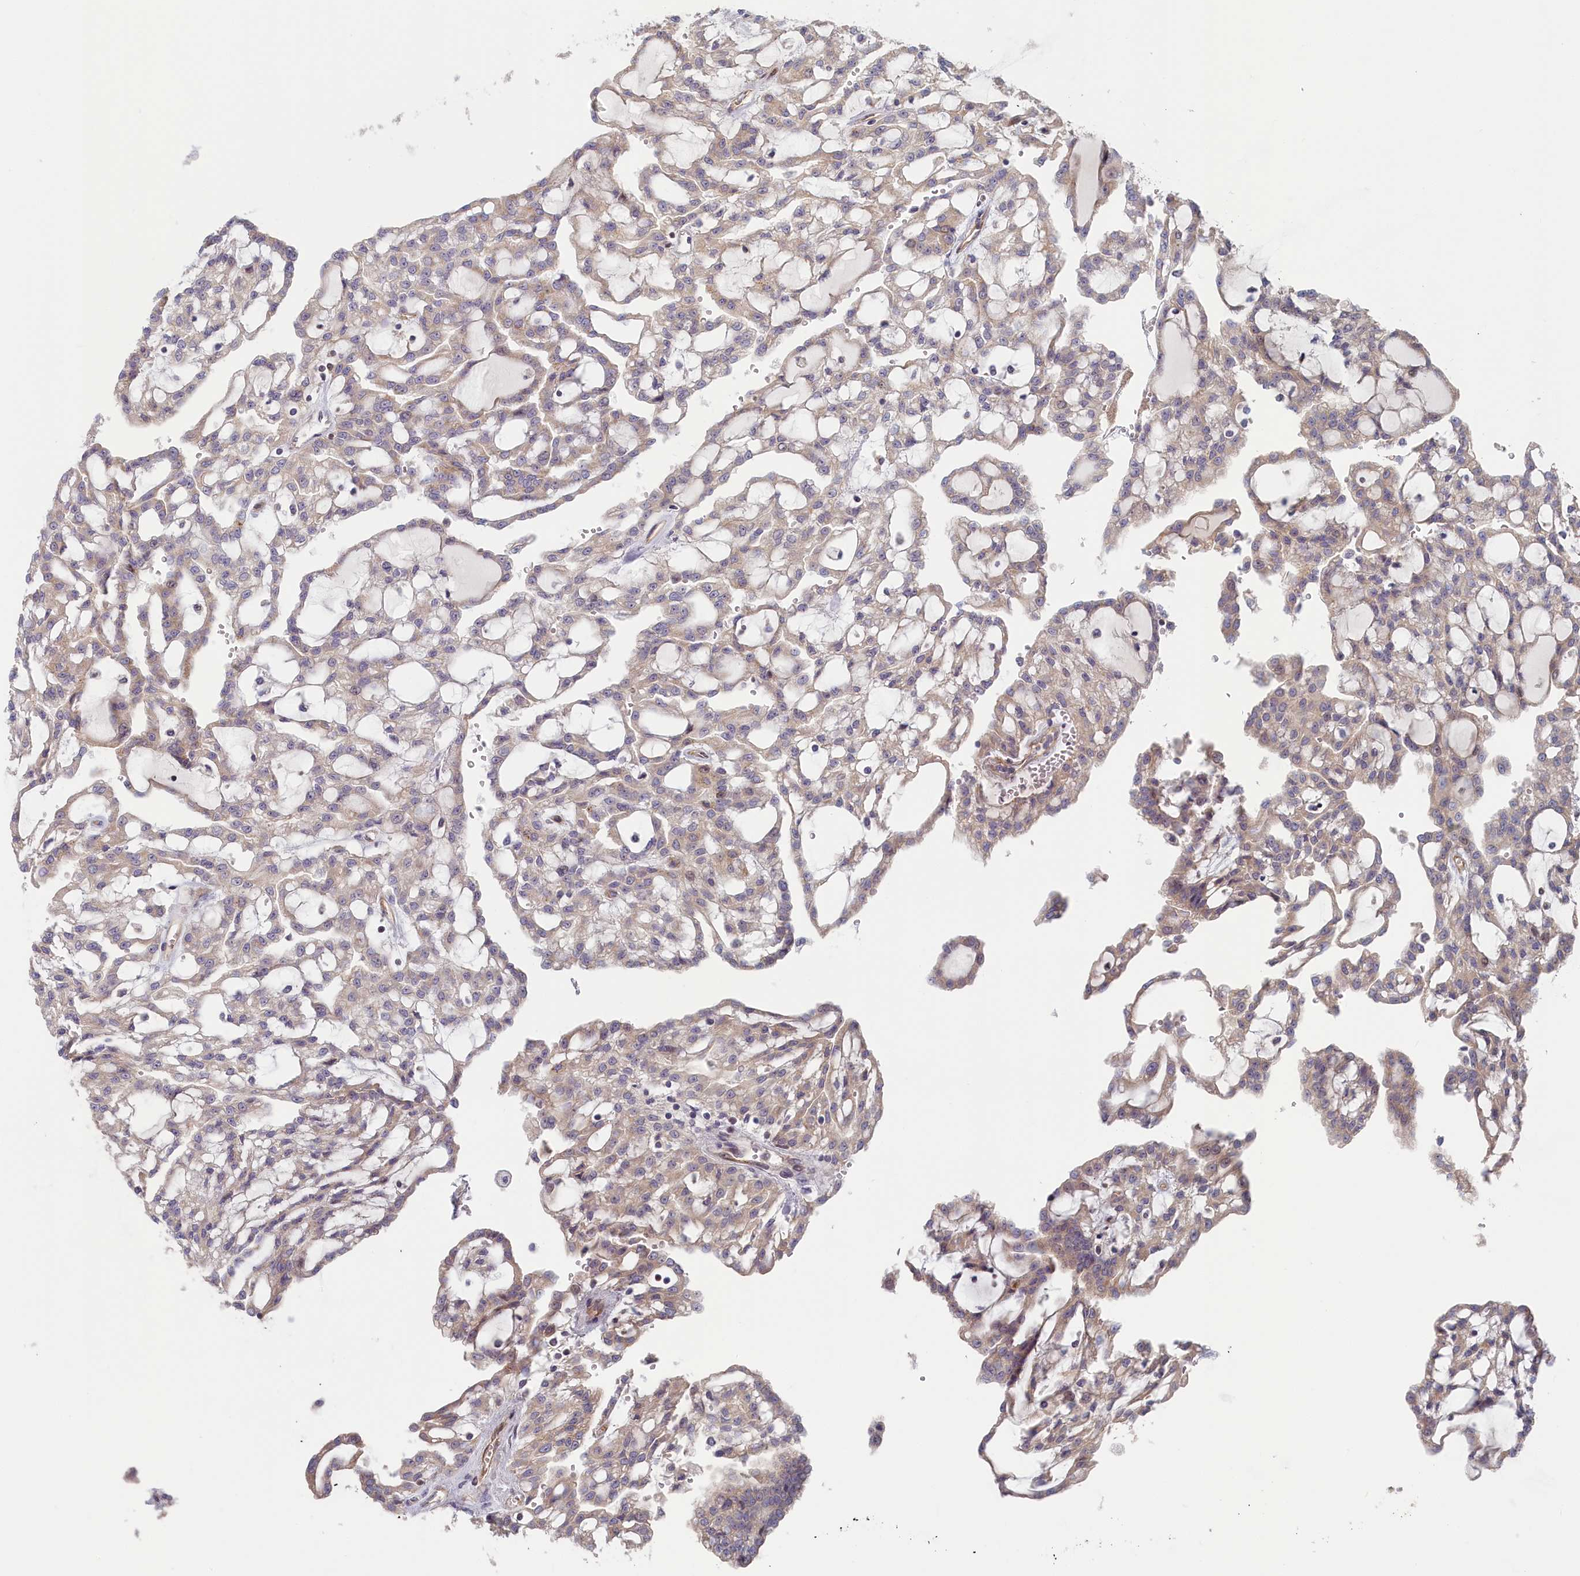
{"staining": {"intensity": "weak", "quantity": ">75%", "location": "cytoplasmic/membranous"}, "tissue": "renal cancer", "cell_type": "Tumor cells", "image_type": "cancer", "snomed": [{"axis": "morphology", "description": "Adenocarcinoma, NOS"}, {"axis": "topography", "description": "Kidney"}], "caption": "Human adenocarcinoma (renal) stained with a brown dye displays weak cytoplasmic/membranous positive expression in about >75% of tumor cells.", "gene": "INTS4", "patient": {"sex": "male", "age": 63}}